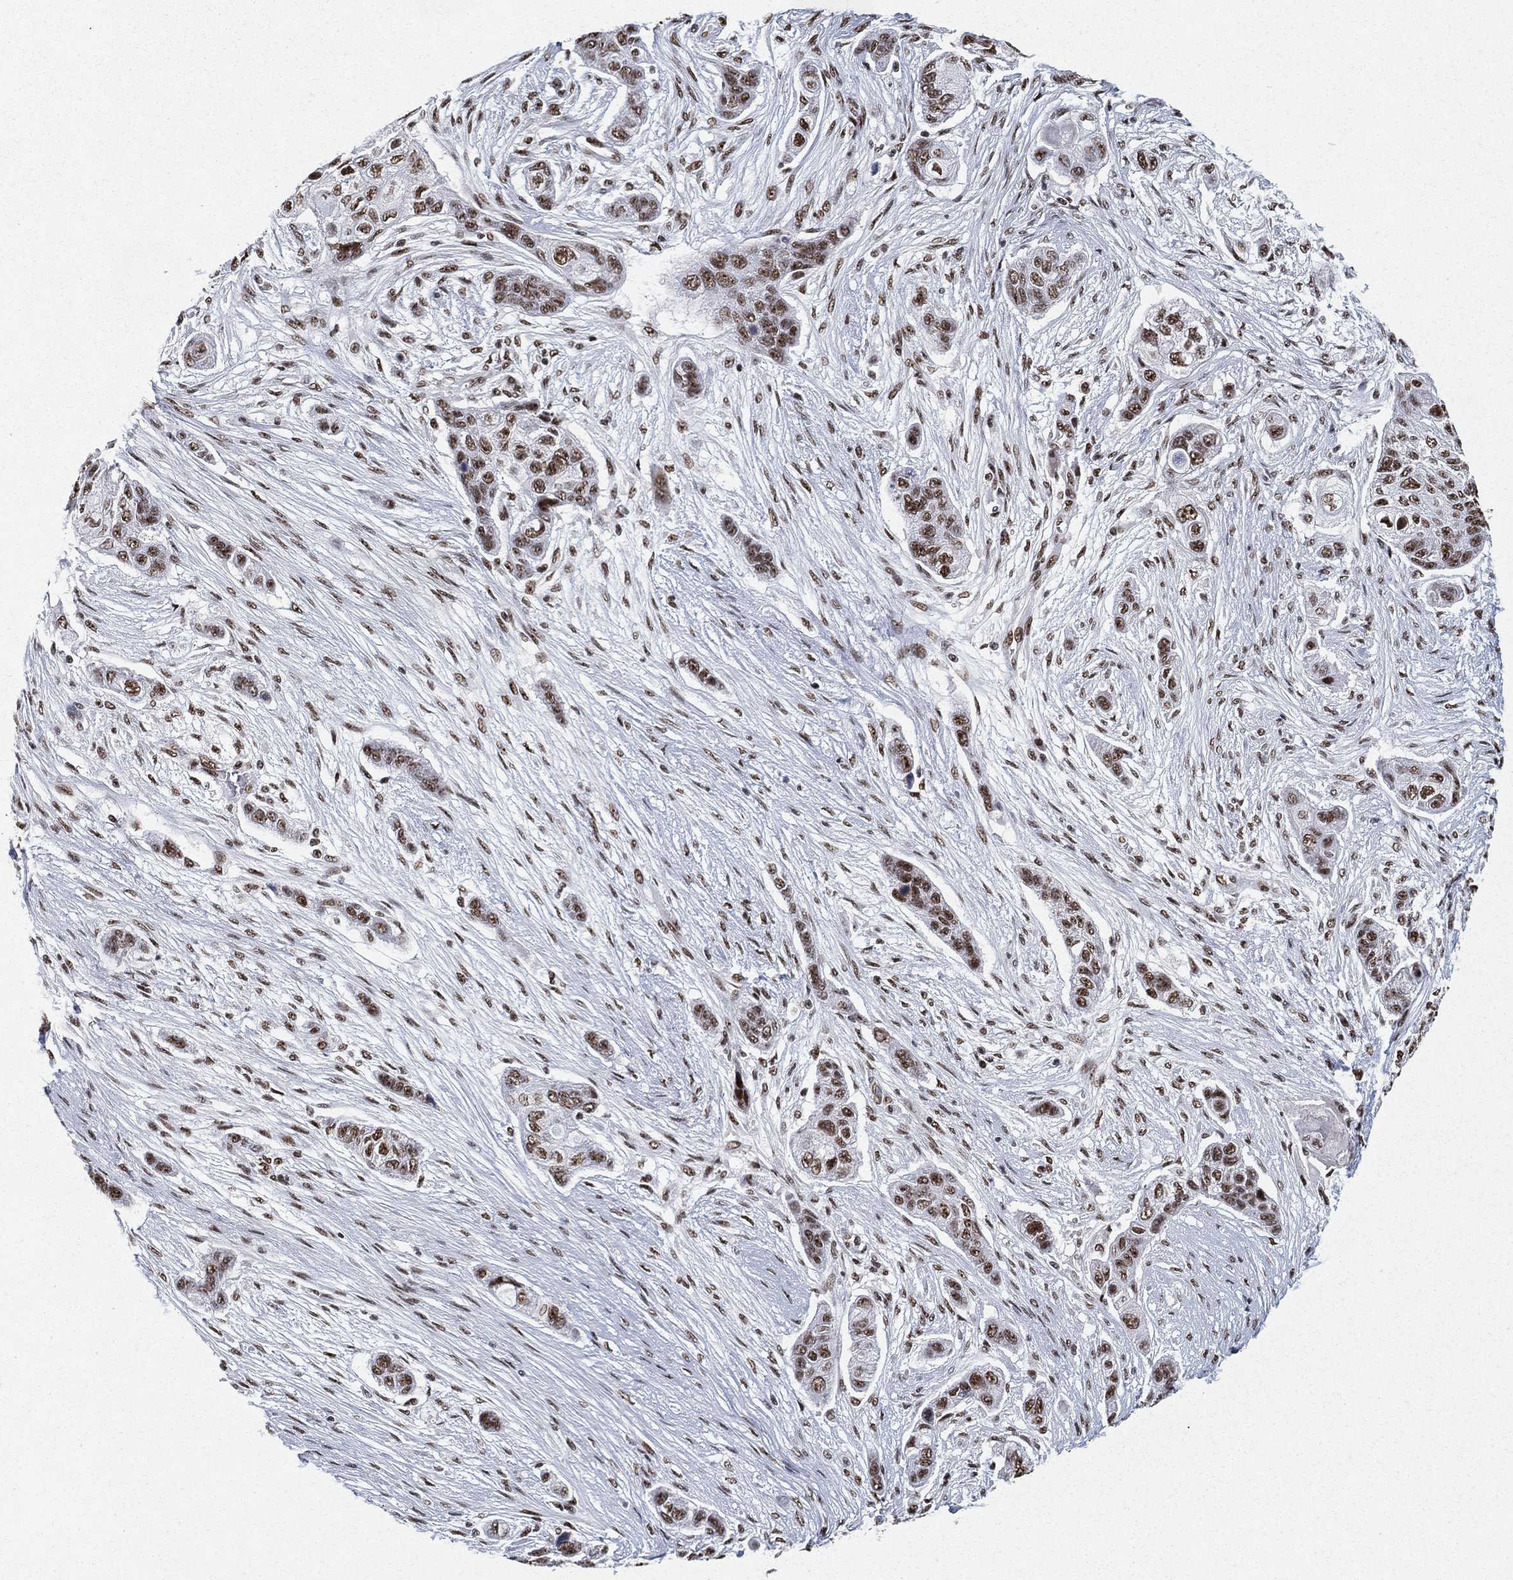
{"staining": {"intensity": "moderate", "quantity": ">75%", "location": "nuclear"}, "tissue": "lung cancer", "cell_type": "Tumor cells", "image_type": "cancer", "snomed": [{"axis": "morphology", "description": "Squamous cell carcinoma, NOS"}, {"axis": "topography", "description": "Lung"}], "caption": "IHC image of neoplastic tissue: human lung cancer (squamous cell carcinoma) stained using immunohistochemistry shows medium levels of moderate protein expression localized specifically in the nuclear of tumor cells, appearing as a nuclear brown color.", "gene": "DDX27", "patient": {"sex": "male", "age": 69}}